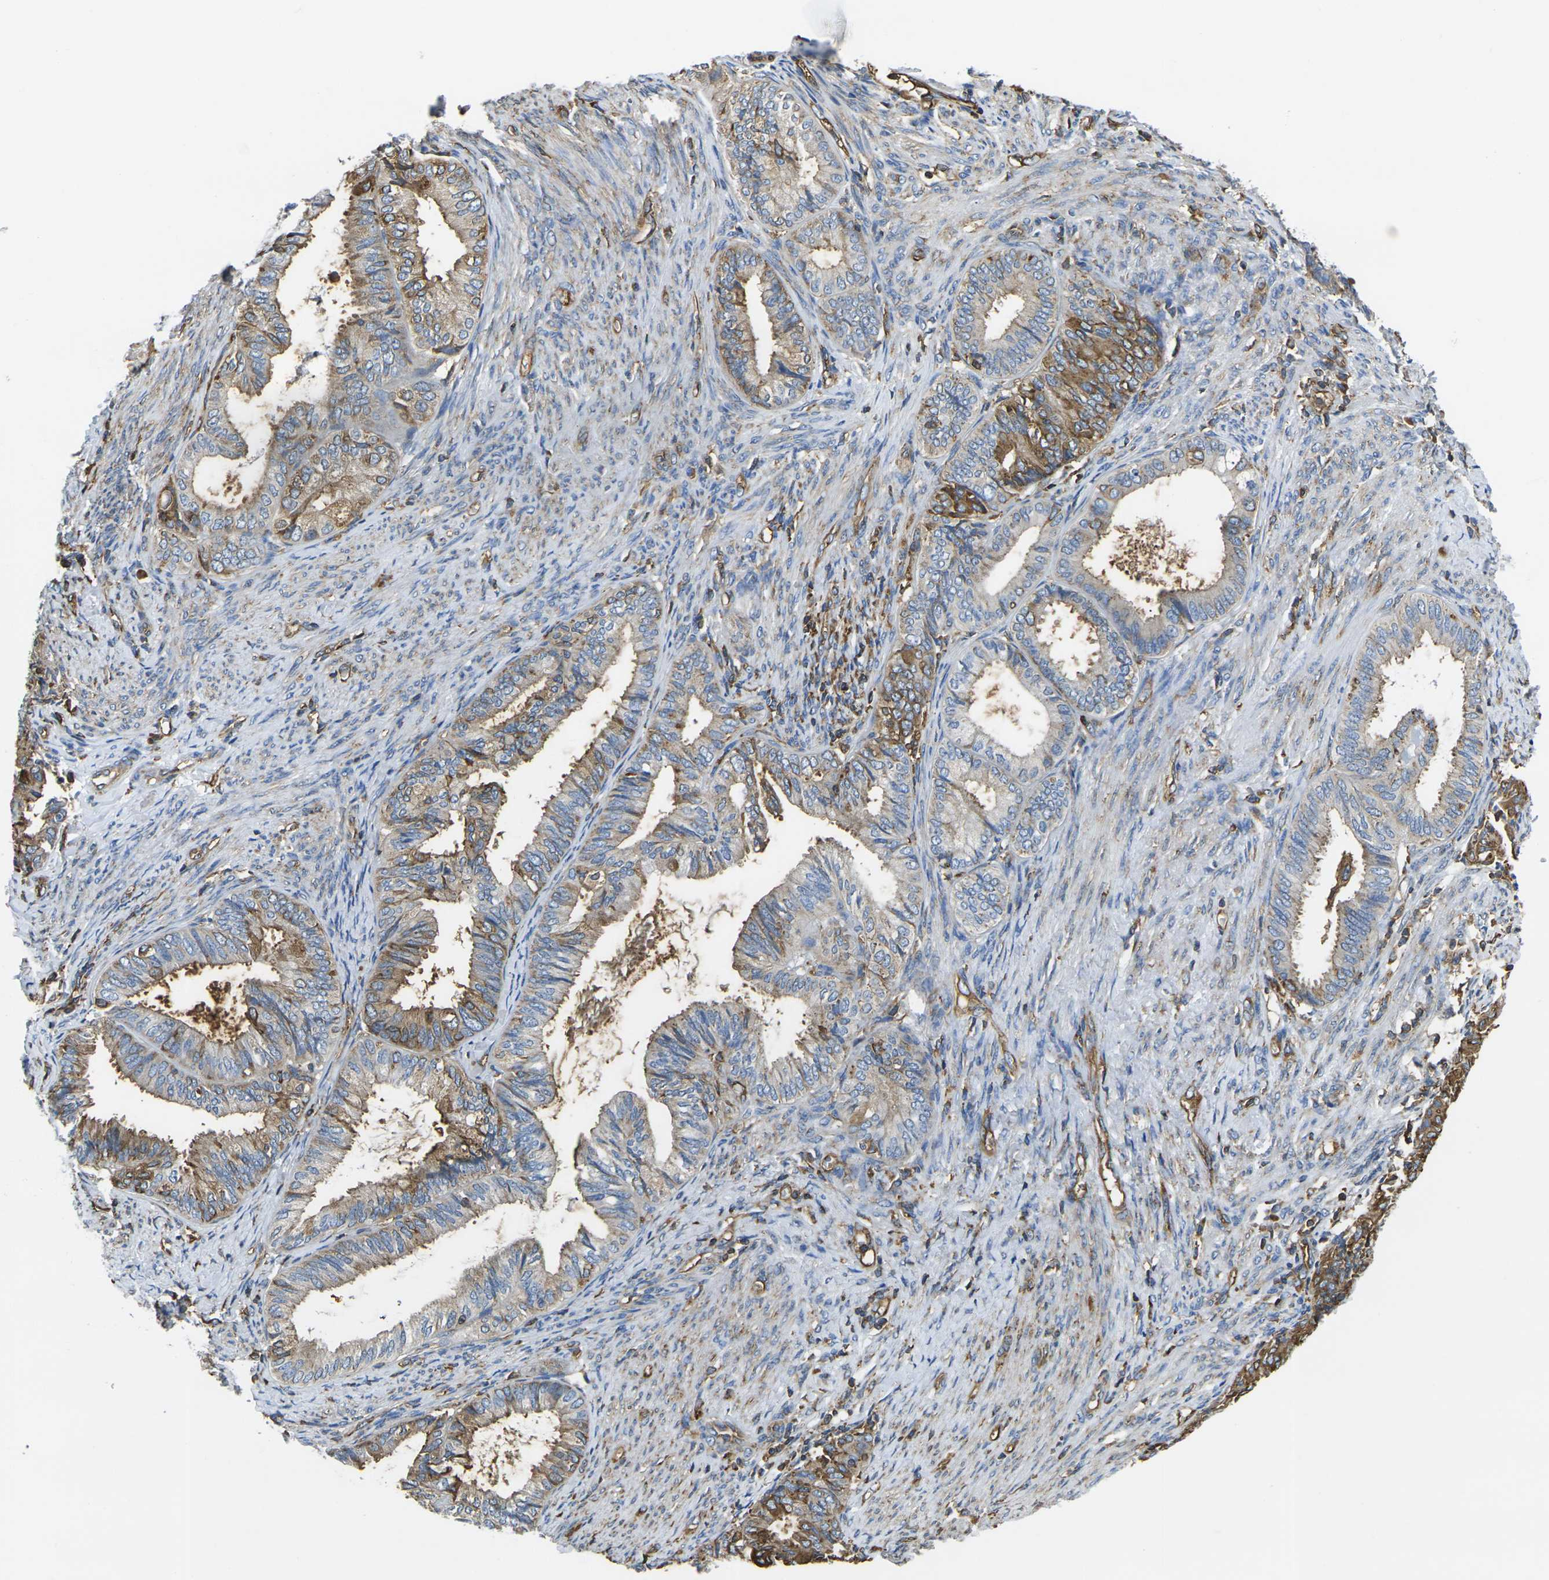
{"staining": {"intensity": "moderate", "quantity": ">75%", "location": "cytoplasmic/membranous"}, "tissue": "endometrial cancer", "cell_type": "Tumor cells", "image_type": "cancer", "snomed": [{"axis": "morphology", "description": "Adenocarcinoma, NOS"}, {"axis": "topography", "description": "Endometrium"}], "caption": "A brown stain shows moderate cytoplasmic/membranous positivity of a protein in human endometrial adenocarcinoma tumor cells.", "gene": "FAM110D", "patient": {"sex": "female", "age": 86}}